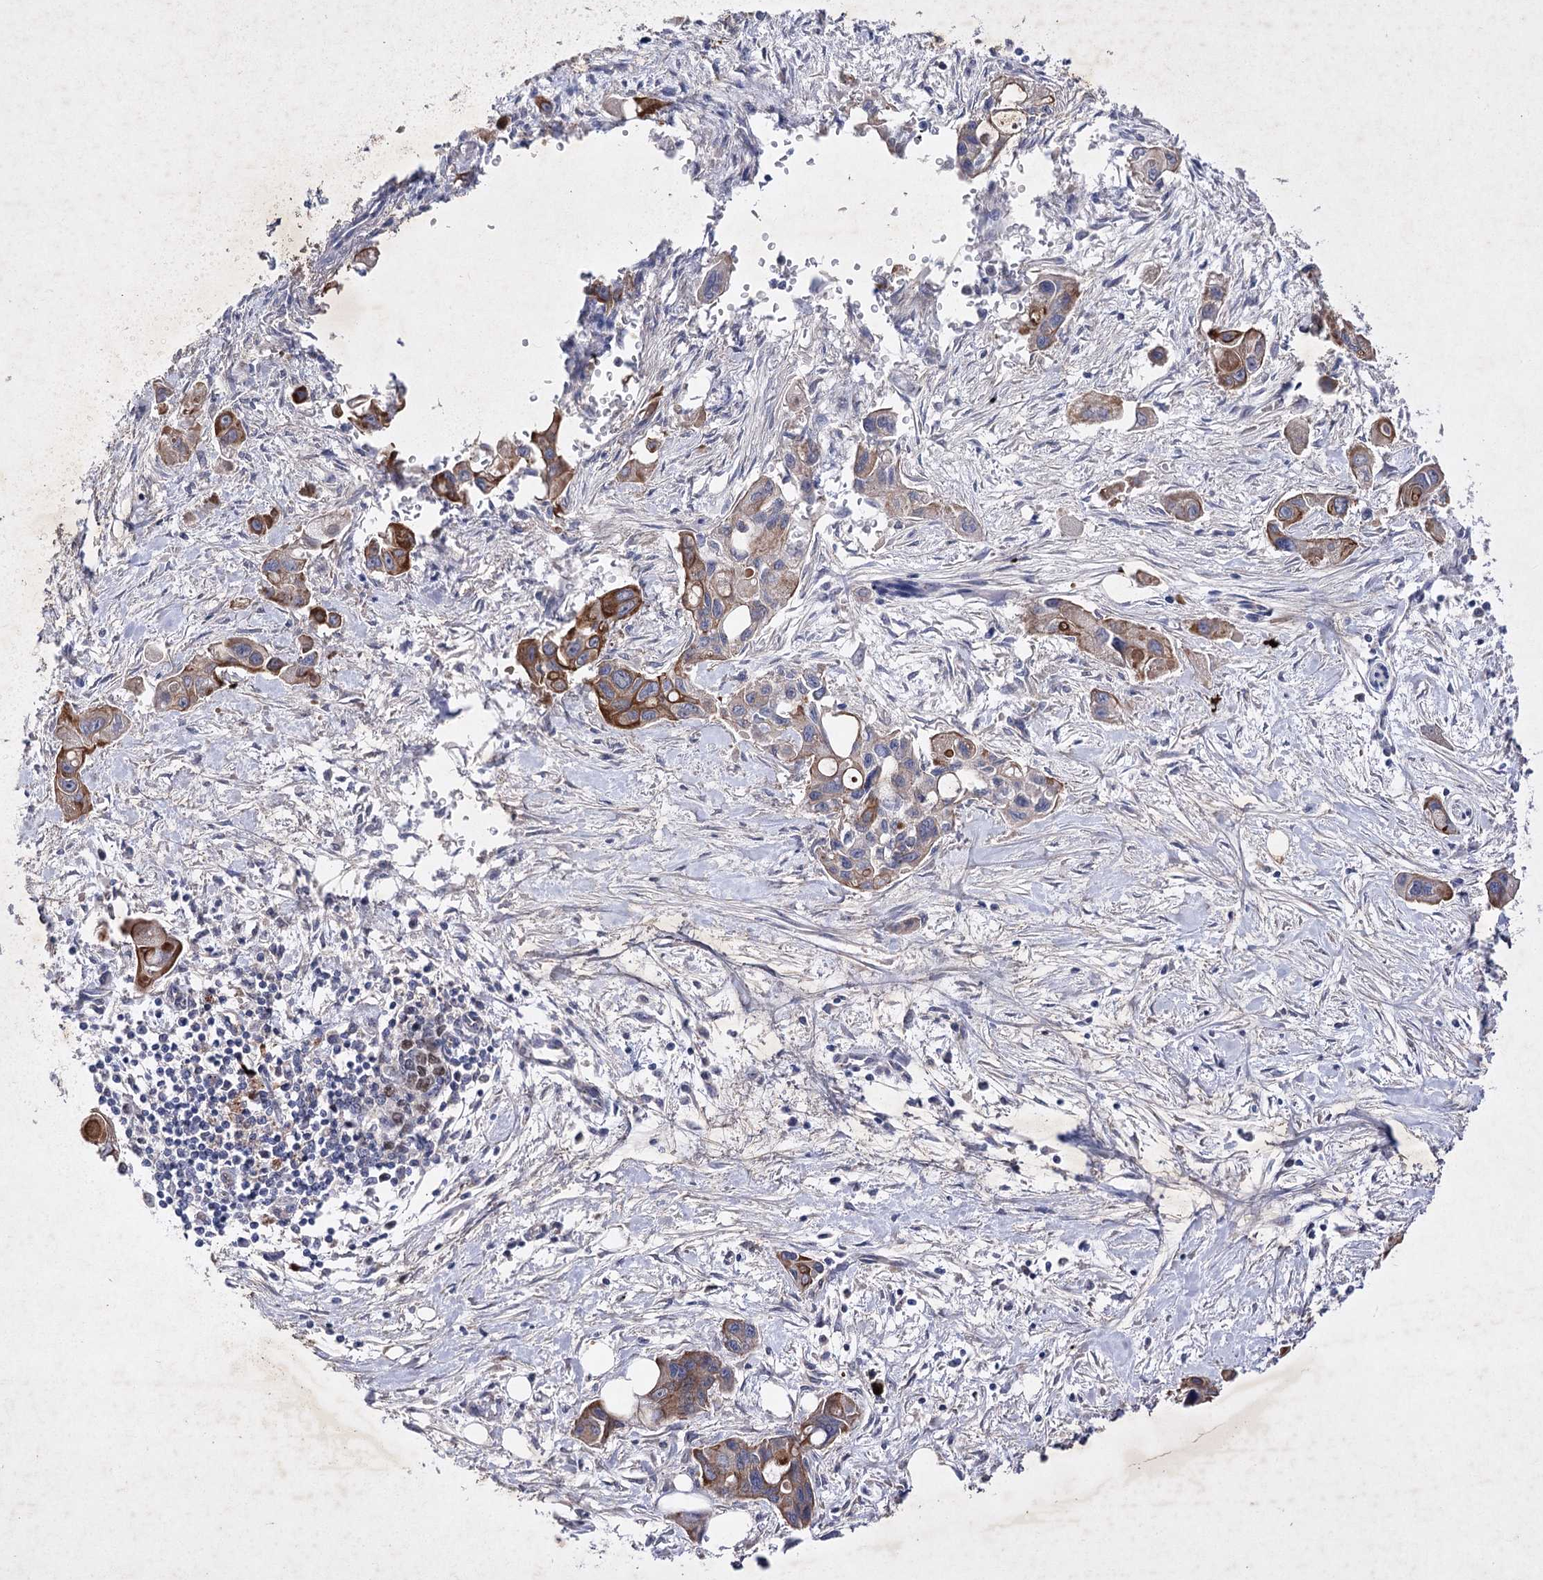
{"staining": {"intensity": "moderate", "quantity": "<25%", "location": "cytoplasmic/membranous"}, "tissue": "pancreatic cancer", "cell_type": "Tumor cells", "image_type": "cancer", "snomed": [{"axis": "morphology", "description": "Adenocarcinoma, NOS"}, {"axis": "topography", "description": "Pancreas"}], "caption": "IHC staining of adenocarcinoma (pancreatic), which shows low levels of moderate cytoplasmic/membranous expression in about <25% of tumor cells indicating moderate cytoplasmic/membranous protein positivity. The staining was performed using DAB (brown) for protein detection and nuclei were counterstained in hematoxylin (blue).", "gene": "COX15", "patient": {"sex": "male", "age": 75}}